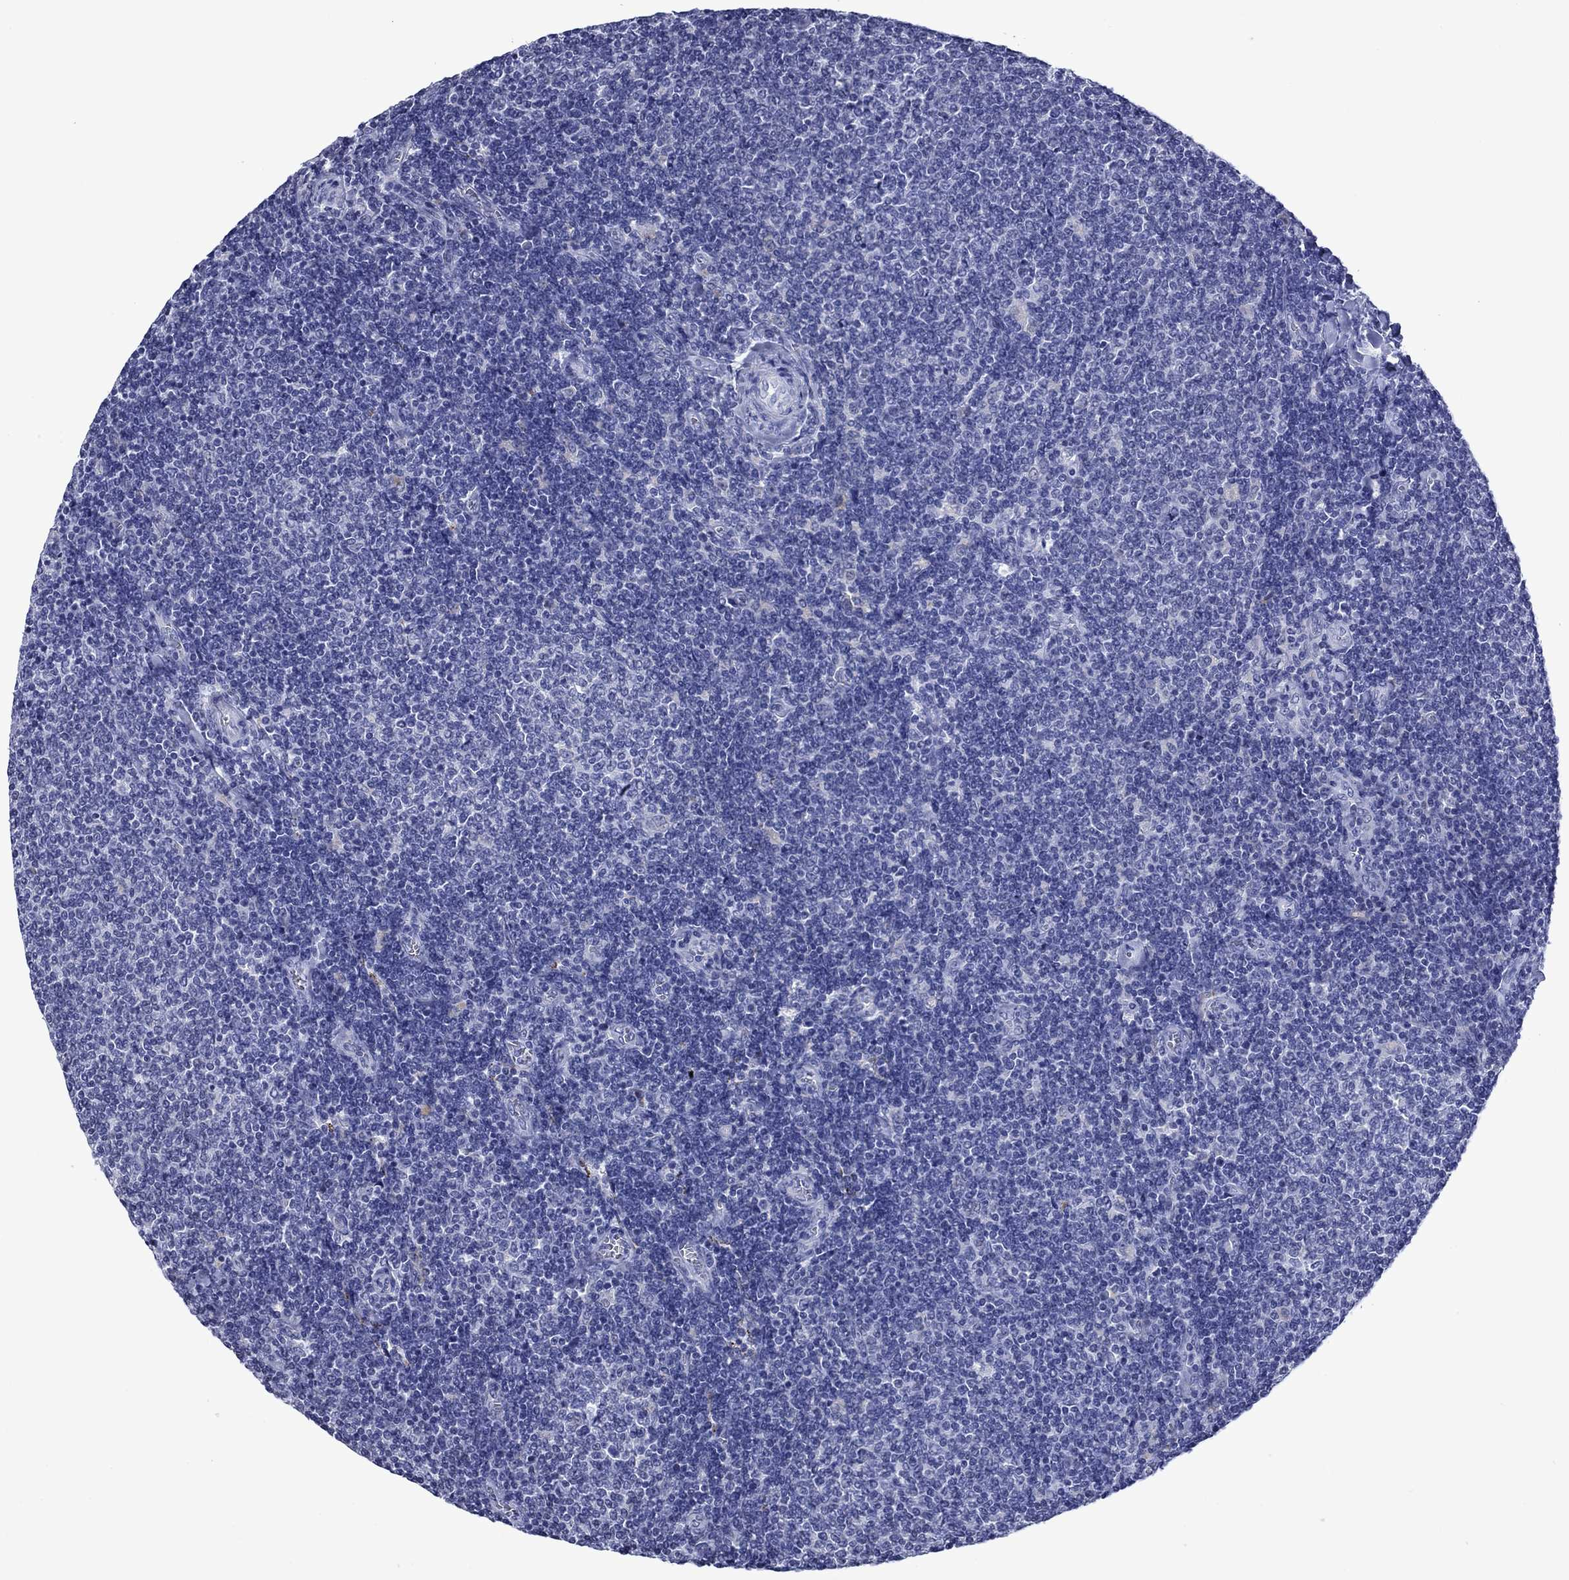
{"staining": {"intensity": "negative", "quantity": "none", "location": "none"}, "tissue": "lymphoma", "cell_type": "Tumor cells", "image_type": "cancer", "snomed": [{"axis": "morphology", "description": "Malignant lymphoma, non-Hodgkin's type, Low grade"}, {"axis": "topography", "description": "Lymph node"}], "caption": "An IHC histopathology image of malignant lymphoma, non-Hodgkin's type (low-grade) is shown. There is no staining in tumor cells of malignant lymphoma, non-Hodgkin's type (low-grade).", "gene": "PIWIL1", "patient": {"sex": "male", "age": 52}}